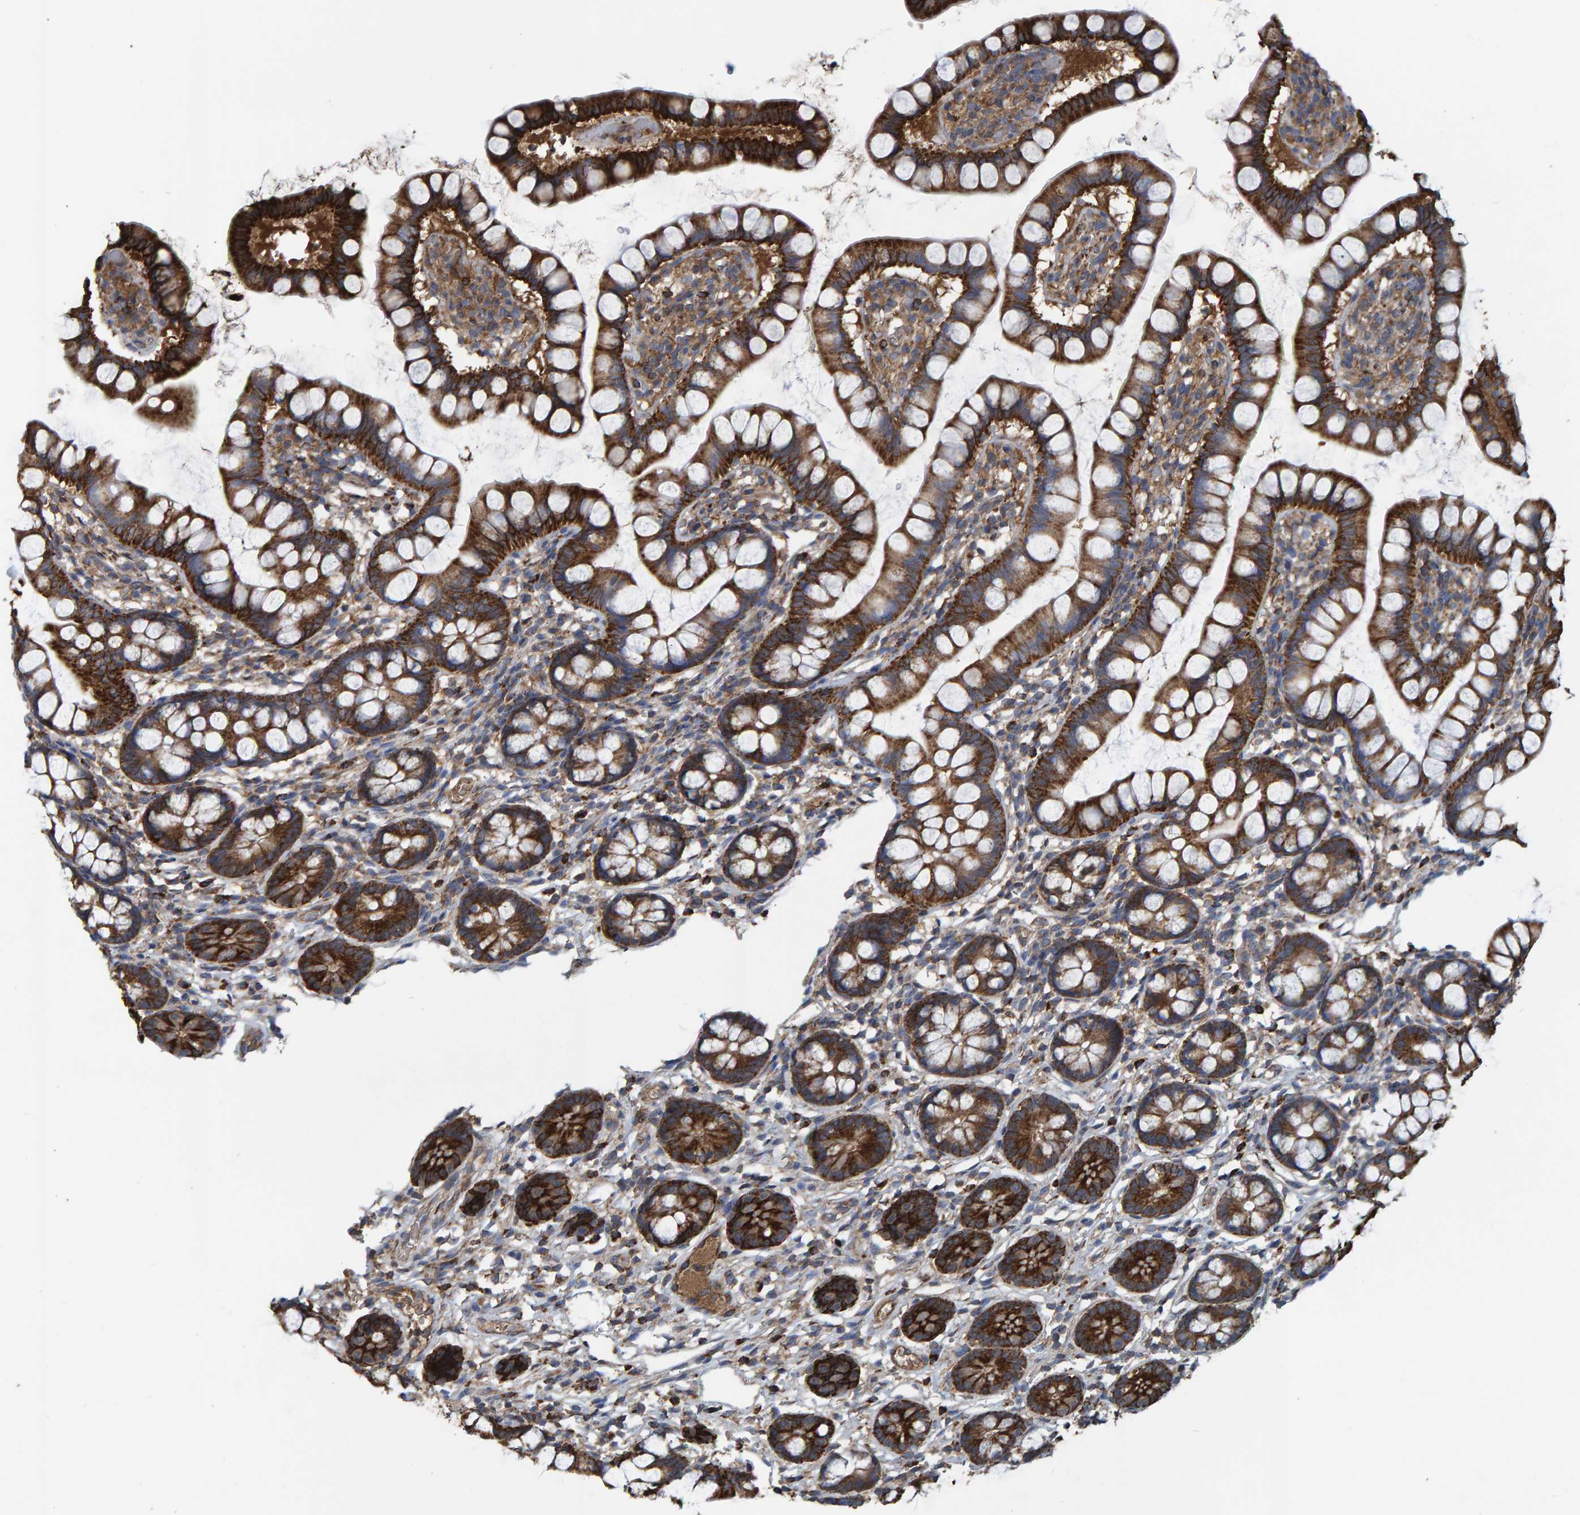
{"staining": {"intensity": "strong", "quantity": ">75%", "location": "cytoplasmic/membranous"}, "tissue": "small intestine", "cell_type": "Glandular cells", "image_type": "normal", "snomed": [{"axis": "morphology", "description": "Normal tissue, NOS"}, {"axis": "topography", "description": "Small intestine"}], "caption": "About >75% of glandular cells in normal small intestine reveal strong cytoplasmic/membranous protein positivity as visualized by brown immunohistochemical staining.", "gene": "LRSAM1", "patient": {"sex": "female", "age": 84}}